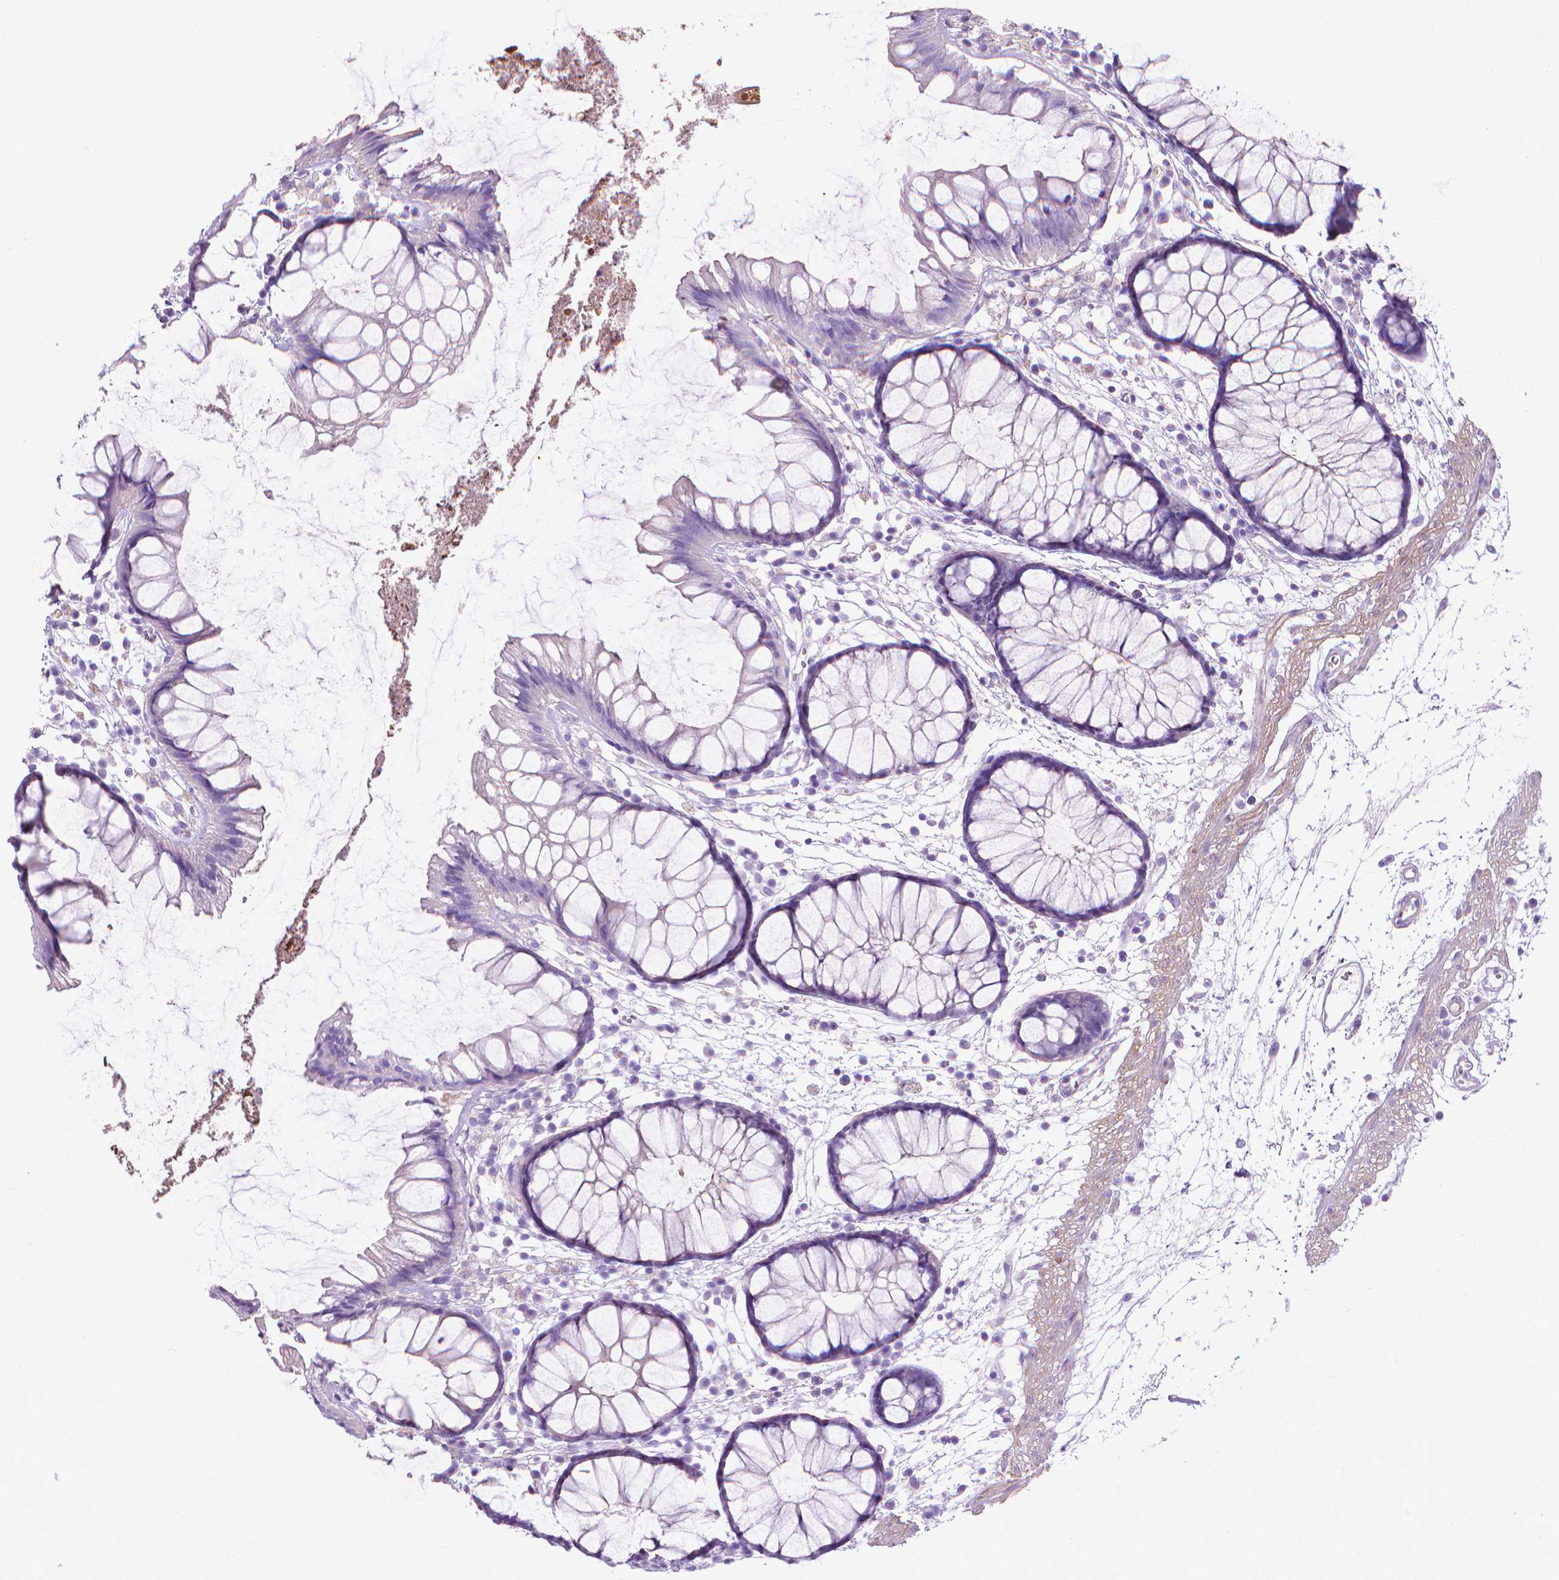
{"staining": {"intensity": "negative", "quantity": "none", "location": "none"}, "tissue": "colon", "cell_type": "Endothelial cells", "image_type": "normal", "snomed": [{"axis": "morphology", "description": "Normal tissue, NOS"}, {"axis": "morphology", "description": "Adenocarcinoma, NOS"}, {"axis": "topography", "description": "Colon"}], "caption": "The histopathology image exhibits no staining of endothelial cells in benign colon.", "gene": "FASN", "patient": {"sex": "male", "age": 65}}